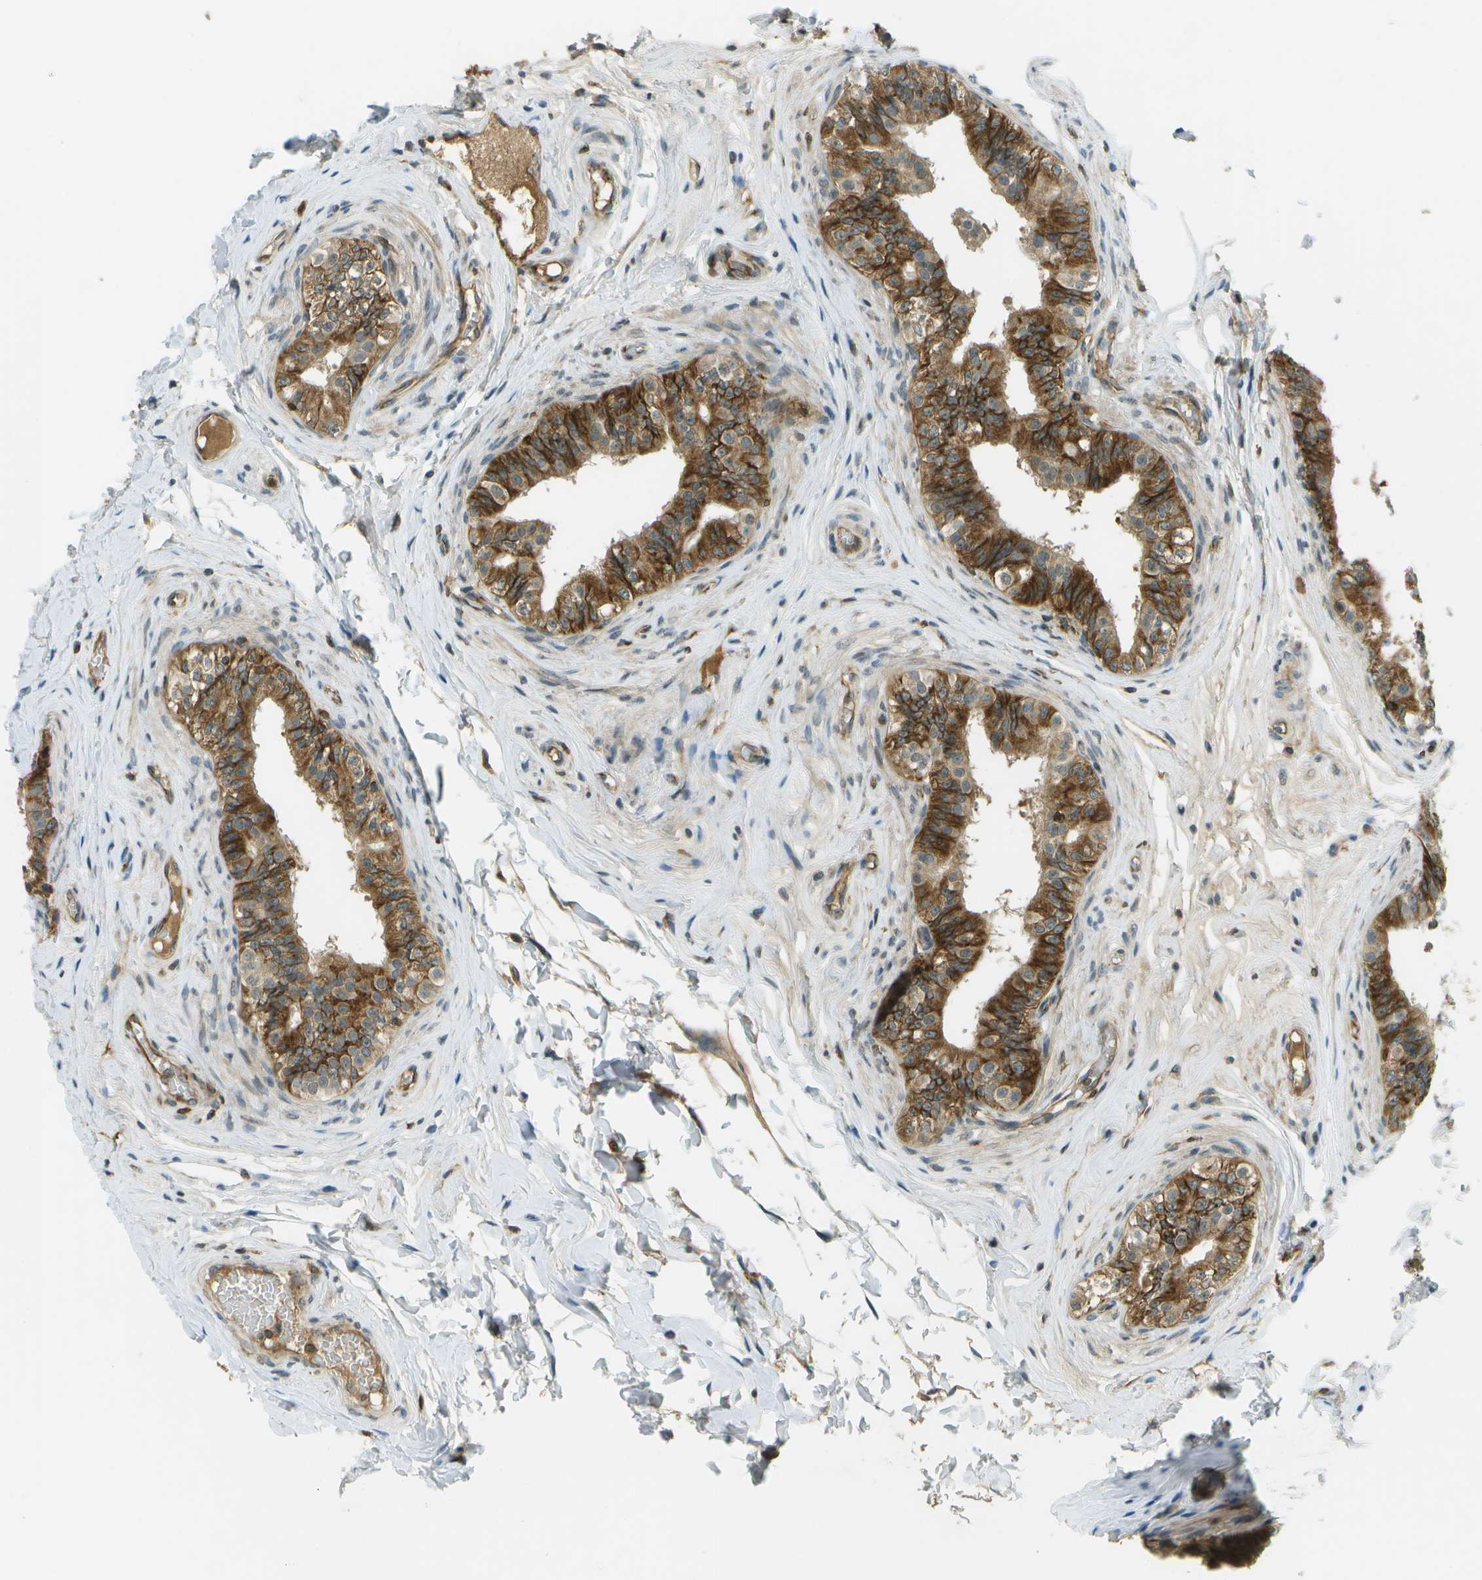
{"staining": {"intensity": "moderate", "quantity": ">75%", "location": "cytoplasmic/membranous"}, "tissue": "epididymis", "cell_type": "Glandular cells", "image_type": "normal", "snomed": [{"axis": "morphology", "description": "Normal tissue, NOS"}, {"axis": "topography", "description": "Testis"}, {"axis": "topography", "description": "Epididymis"}], "caption": "Epididymis stained with a brown dye reveals moderate cytoplasmic/membranous positive staining in about >75% of glandular cells.", "gene": "TMTC1", "patient": {"sex": "male", "age": 36}}